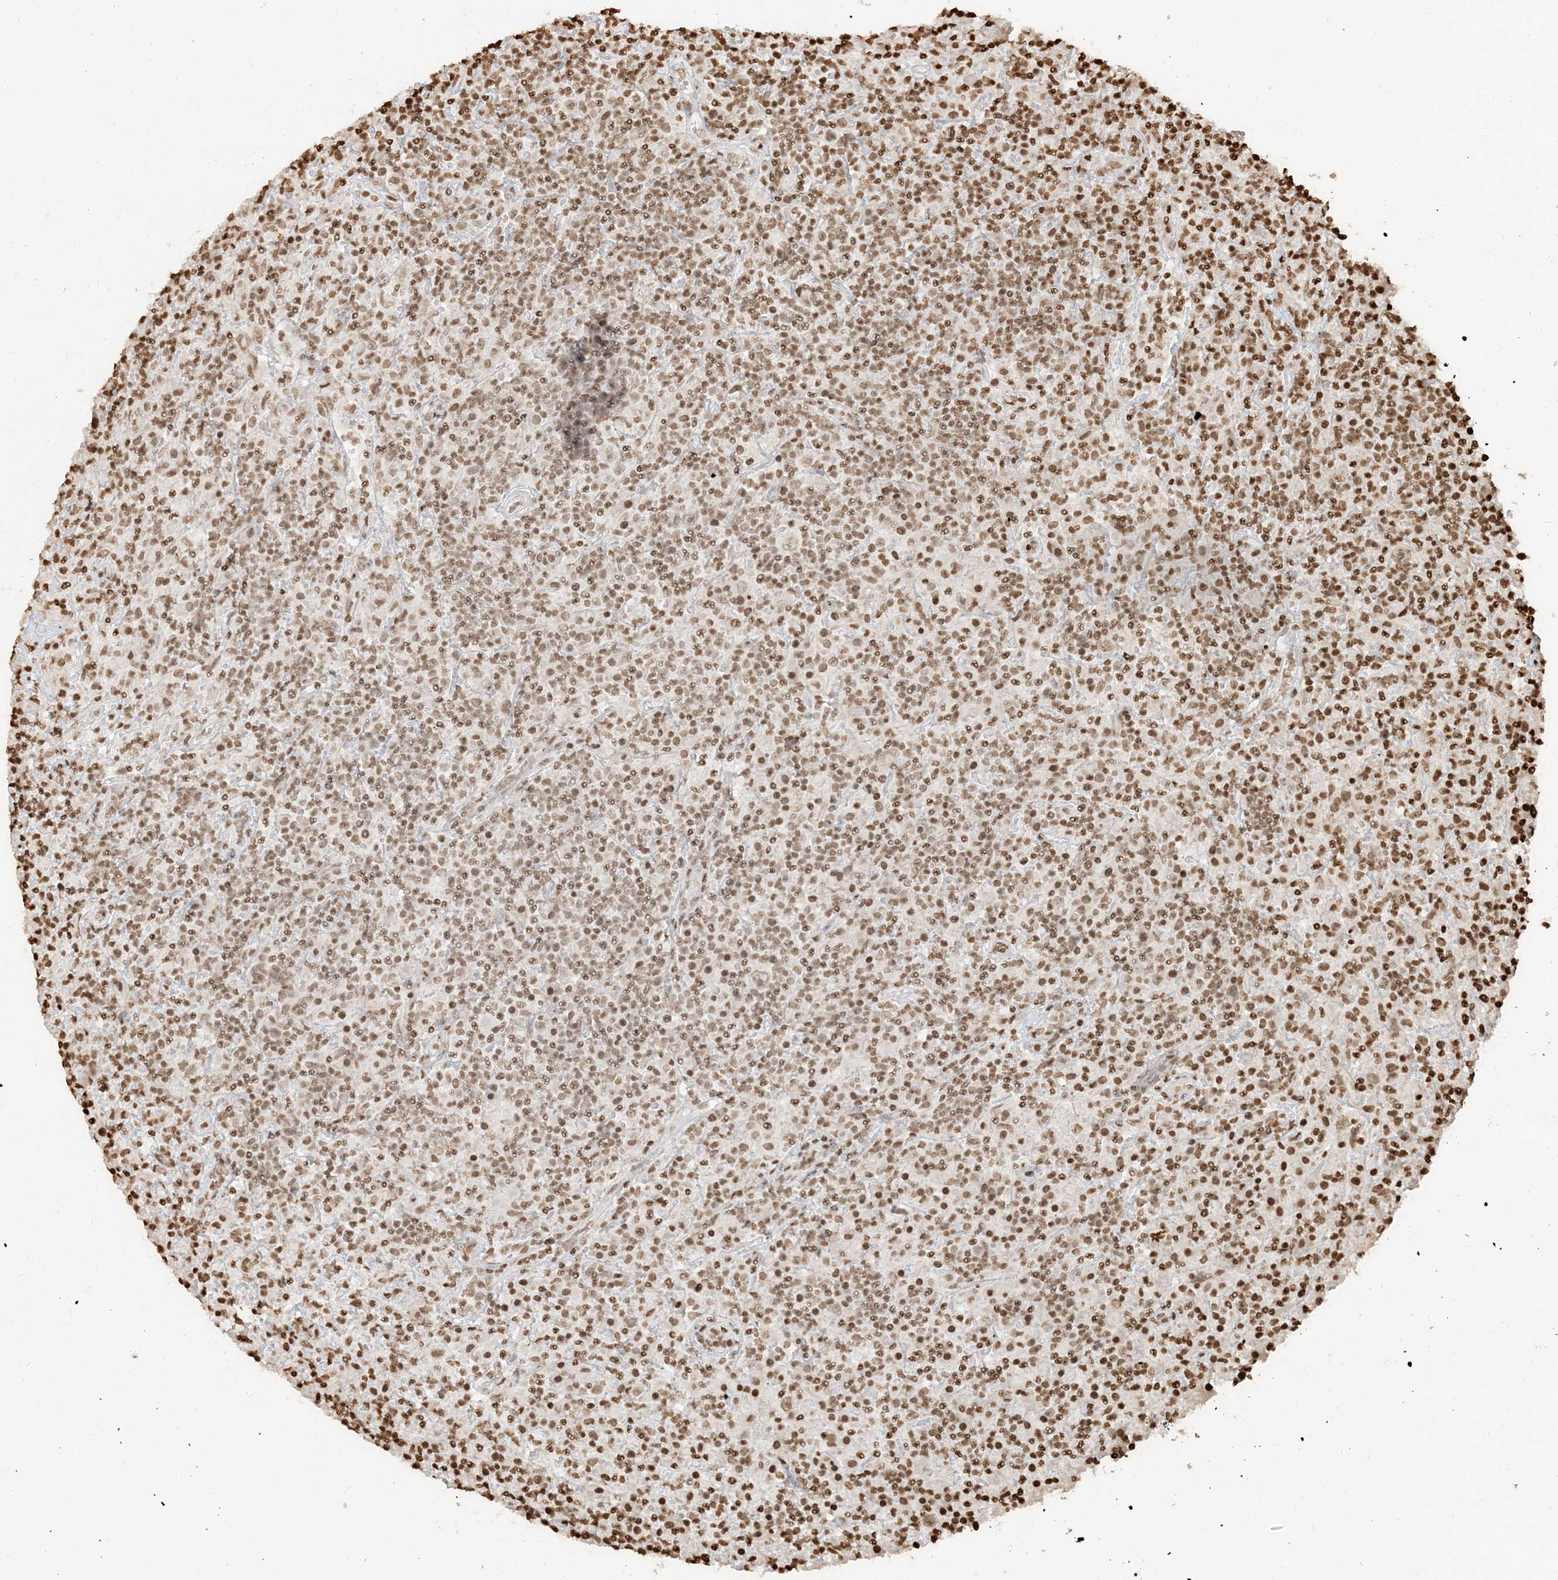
{"staining": {"intensity": "weak", "quantity": ">75%", "location": "nuclear"}, "tissue": "lymphoma", "cell_type": "Tumor cells", "image_type": "cancer", "snomed": [{"axis": "morphology", "description": "Hodgkin's disease, NOS"}, {"axis": "topography", "description": "Lymph node"}], "caption": "This micrograph demonstrates immunohistochemistry (IHC) staining of Hodgkin's disease, with low weak nuclear expression in approximately >75% of tumor cells.", "gene": "H3-3B", "patient": {"sex": "male", "age": 70}}